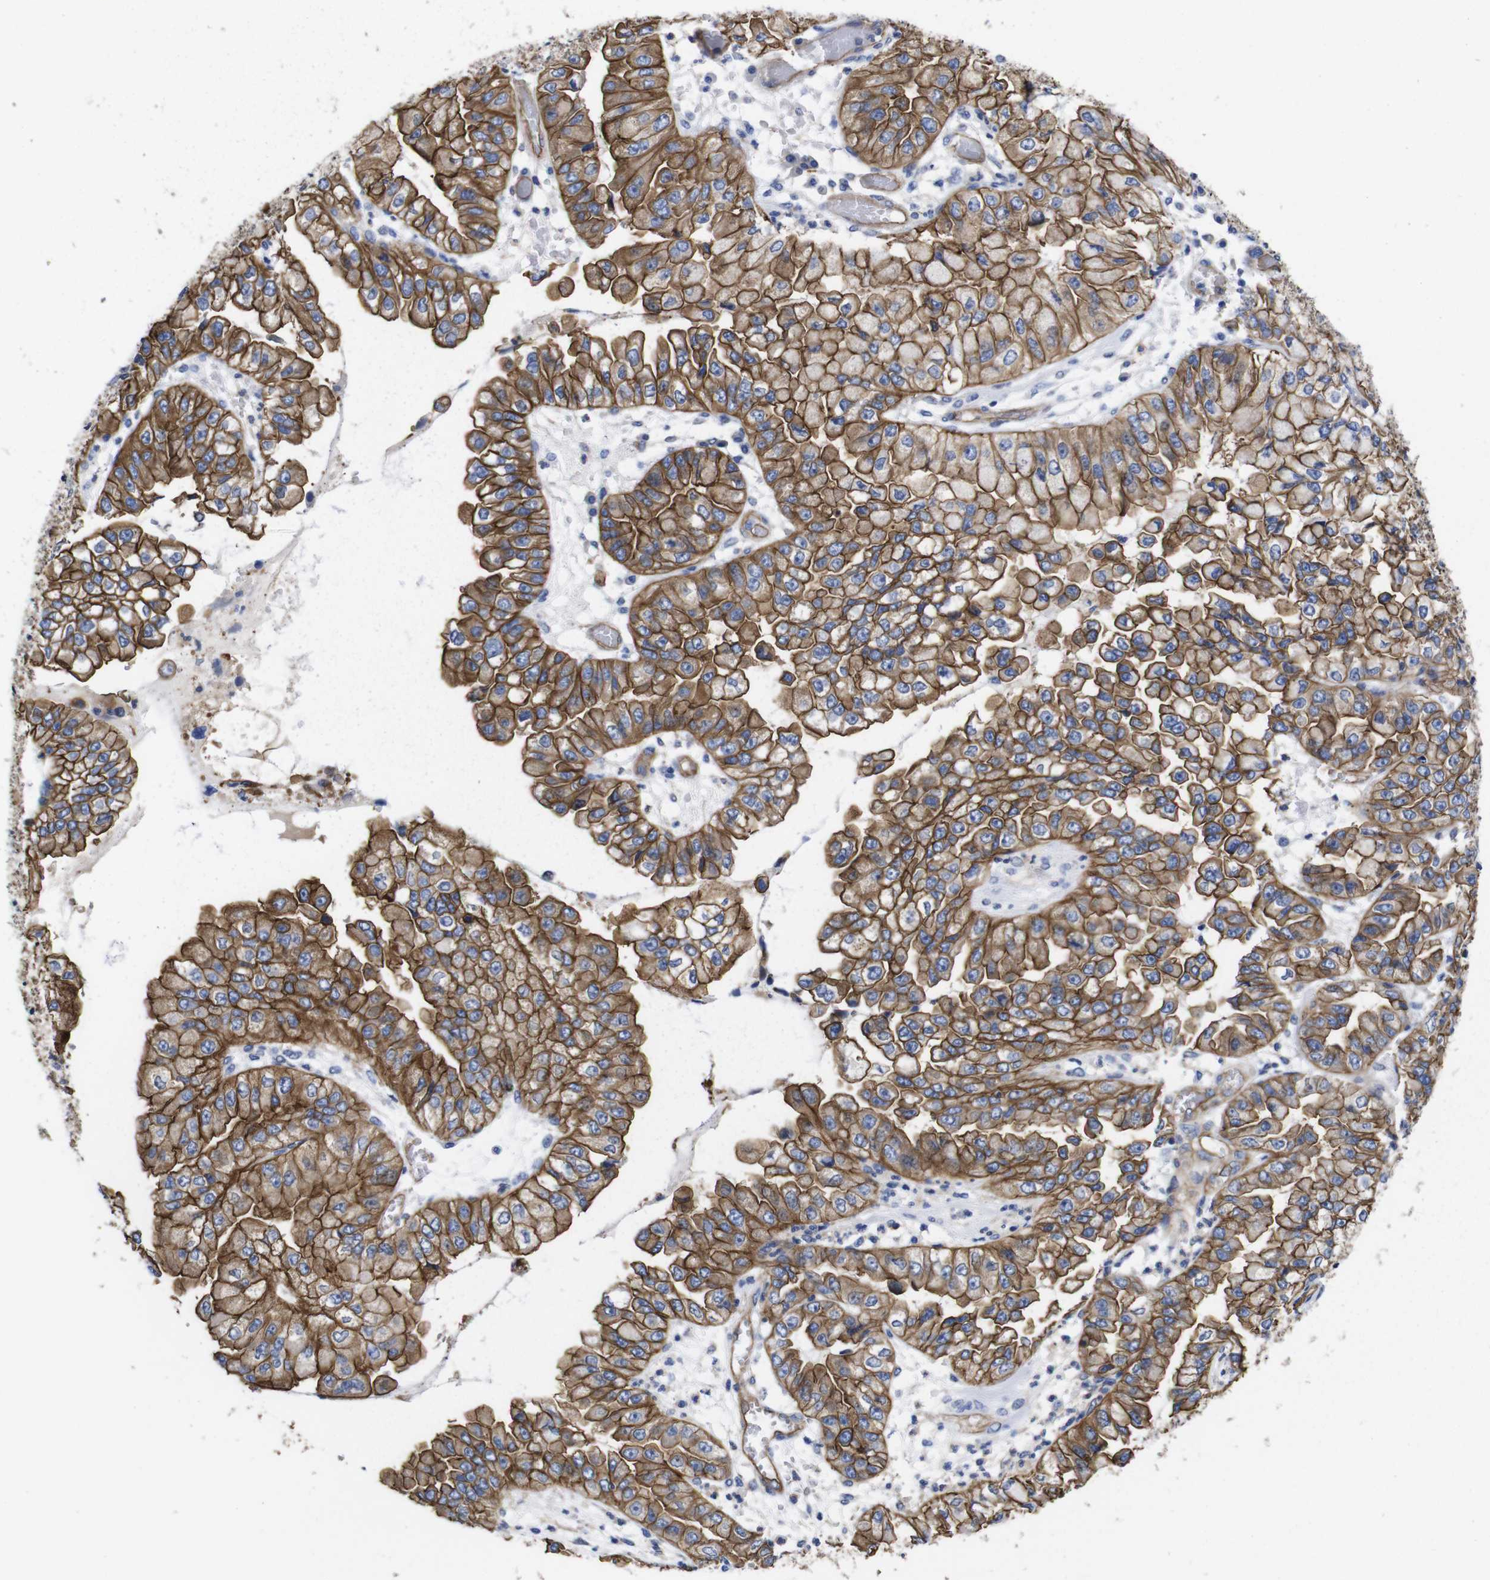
{"staining": {"intensity": "strong", "quantity": ">75%", "location": "cytoplasmic/membranous"}, "tissue": "liver cancer", "cell_type": "Tumor cells", "image_type": "cancer", "snomed": [{"axis": "morphology", "description": "Cholangiocarcinoma"}, {"axis": "topography", "description": "Liver"}], "caption": "This micrograph displays liver cancer stained with immunohistochemistry to label a protein in brown. The cytoplasmic/membranous of tumor cells show strong positivity for the protein. Nuclei are counter-stained blue.", "gene": "SPTBN1", "patient": {"sex": "female", "age": 79}}